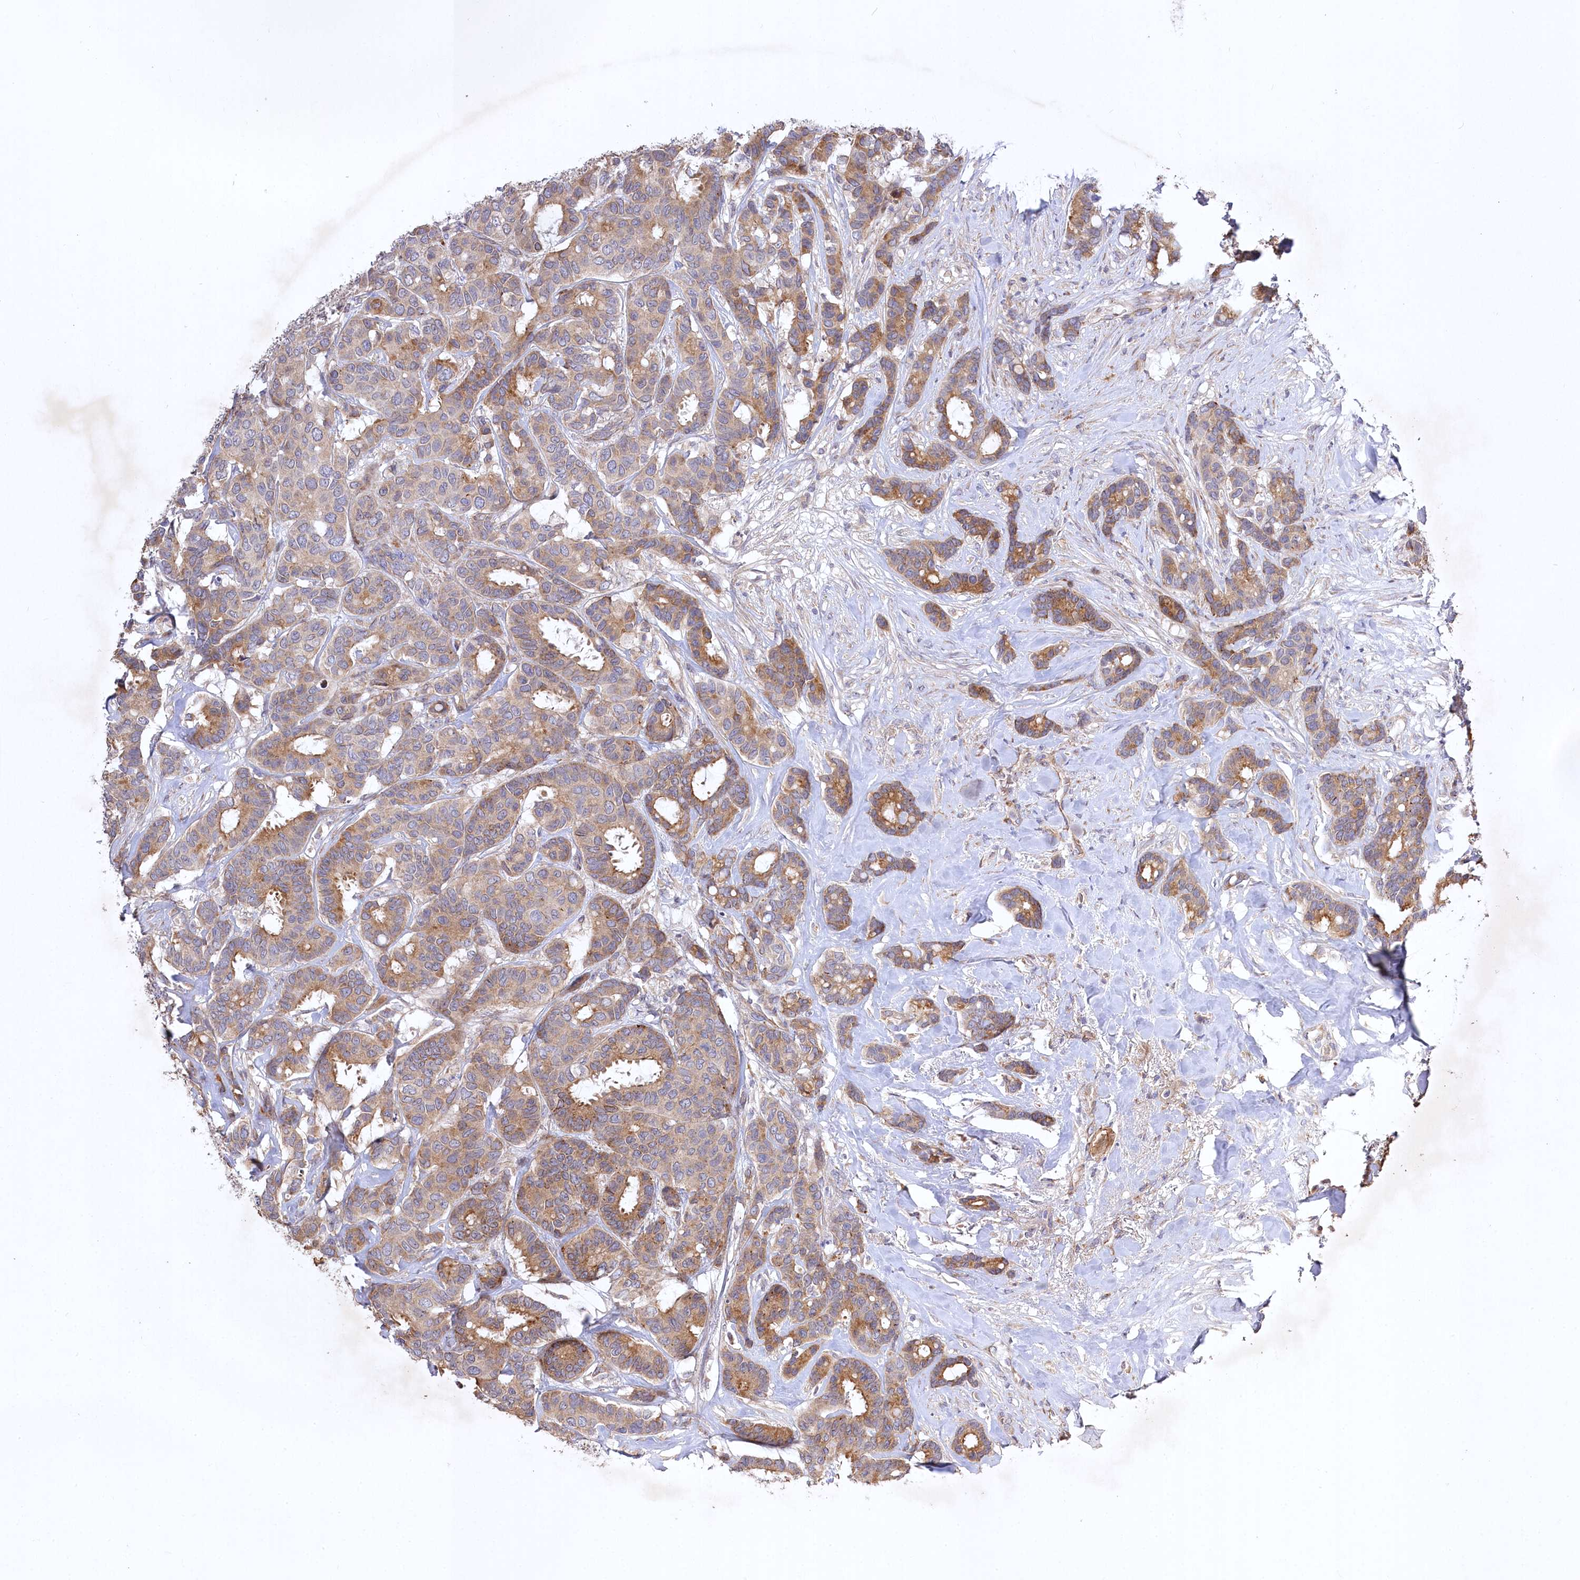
{"staining": {"intensity": "moderate", "quantity": ">75%", "location": "cytoplasmic/membranous"}, "tissue": "breast cancer", "cell_type": "Tumor cells", "image_type": "cancer", "snomed": [{"axis": "morphology", "description": "Duct carcinoma"}, {"axis": "topography", "description": "Breast"}], "caption": "A brown stain shows moderate cytoplasmic/membranous staining of a protein in breast infiltrating ductal carcinoma tumor cells. The protein is stained brown, and the nuclei are stained in blue (DAB IHC with brightfield microscopy, high magnification).", "gene": "TRUB1", "patient": {"sex": "female", "age": 87}}